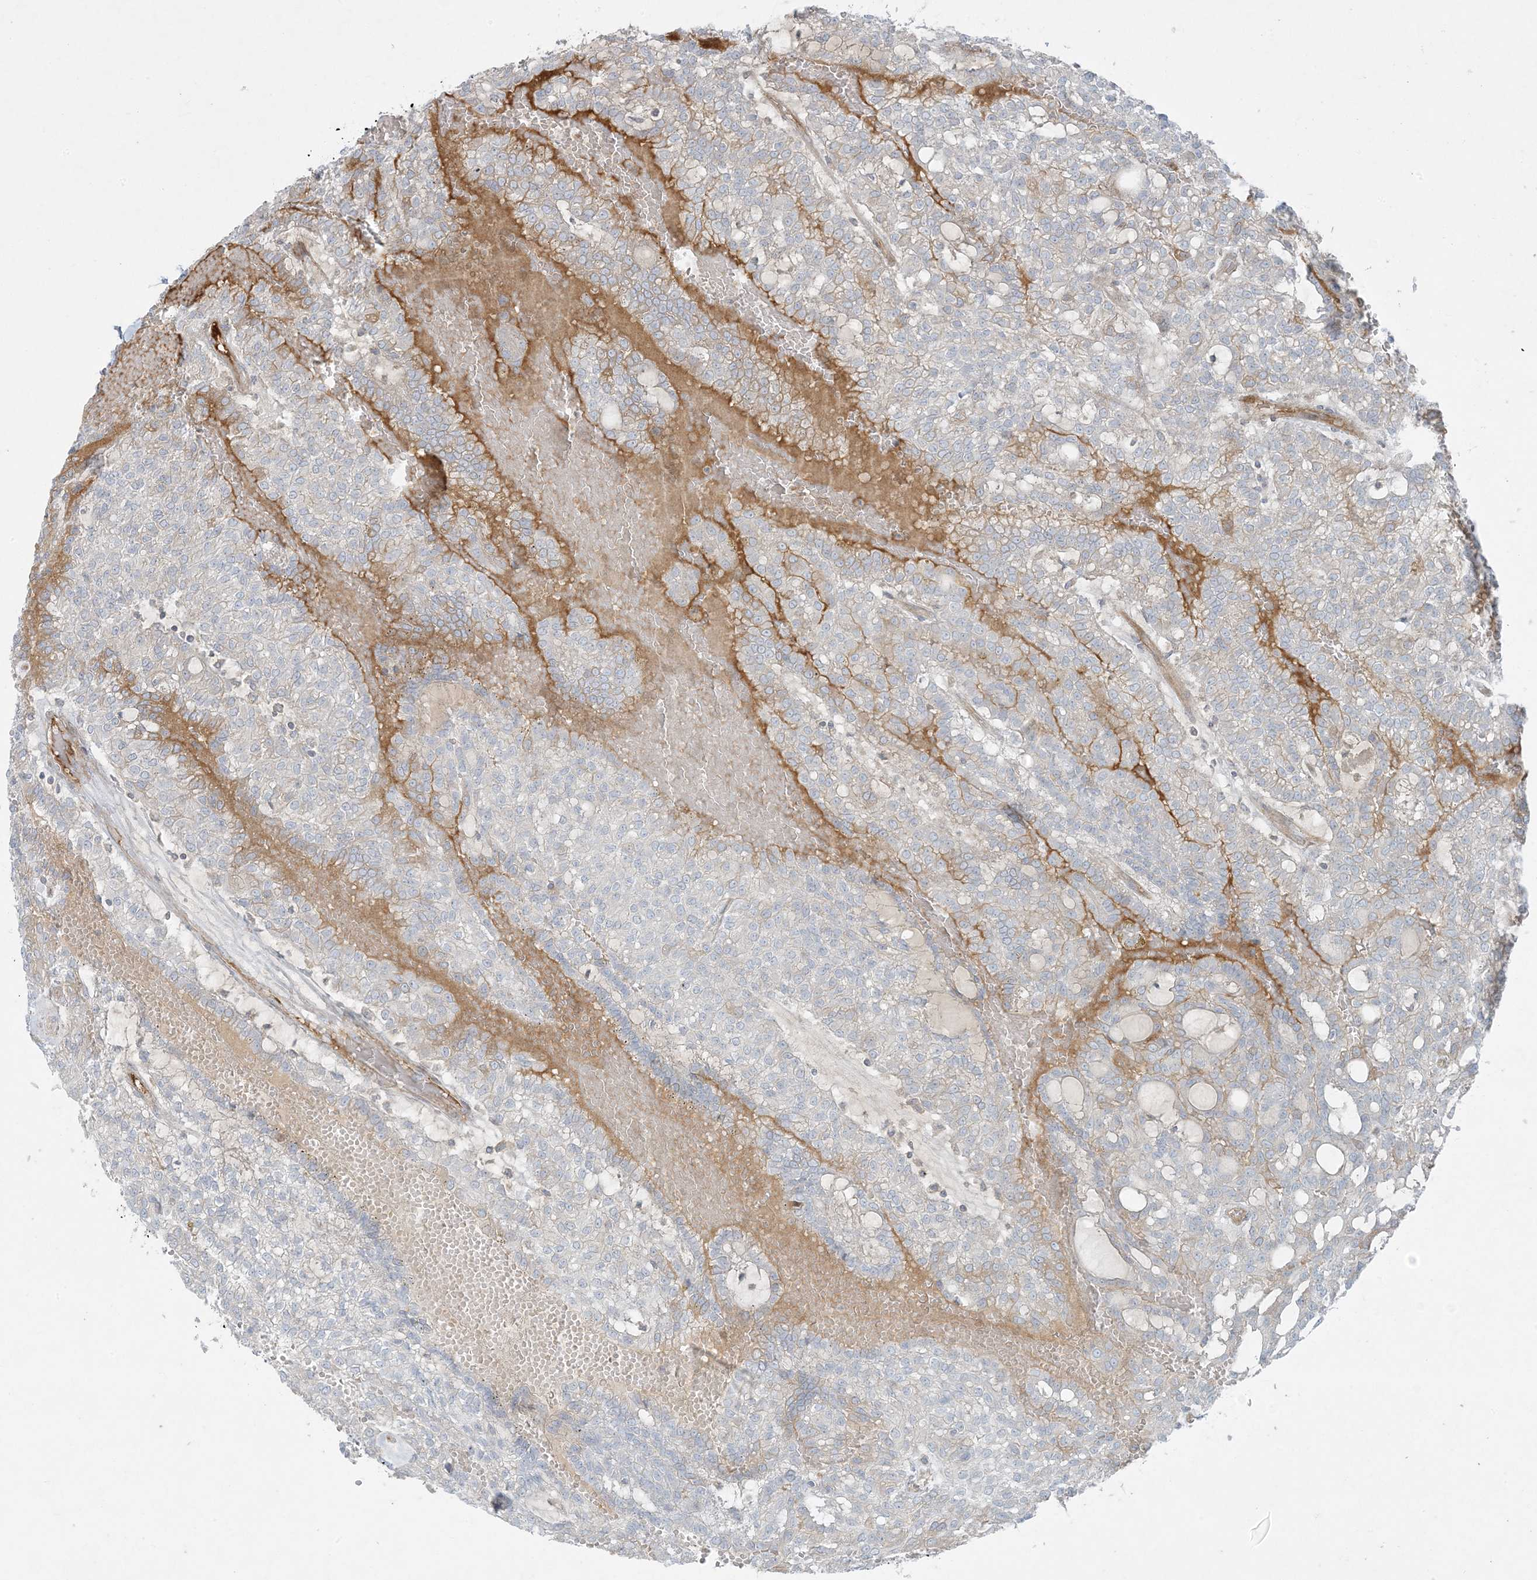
{"staining": {"intensity": "moderate", "quantity": "<25%", "location": "cytoplasmic/membranous"}, "tissue": "renal cancer", "cell_type": "Tumor cells", "image_type": "cancer", "snomed": [{"axis": "morphology", "description": "Adenocarcinoma, NOS"}, {"axis": "topography", "description": "Kidney"}], "caption": "Immunohistochemical staining of human renal cancer (adenocarcinoma) exhibits moderate cytoplasmic/membranous protein staining in approximately <25% of tumor cells.", "gene": "PIK3R4", "patient": {"sex": "male", "age": 63}}